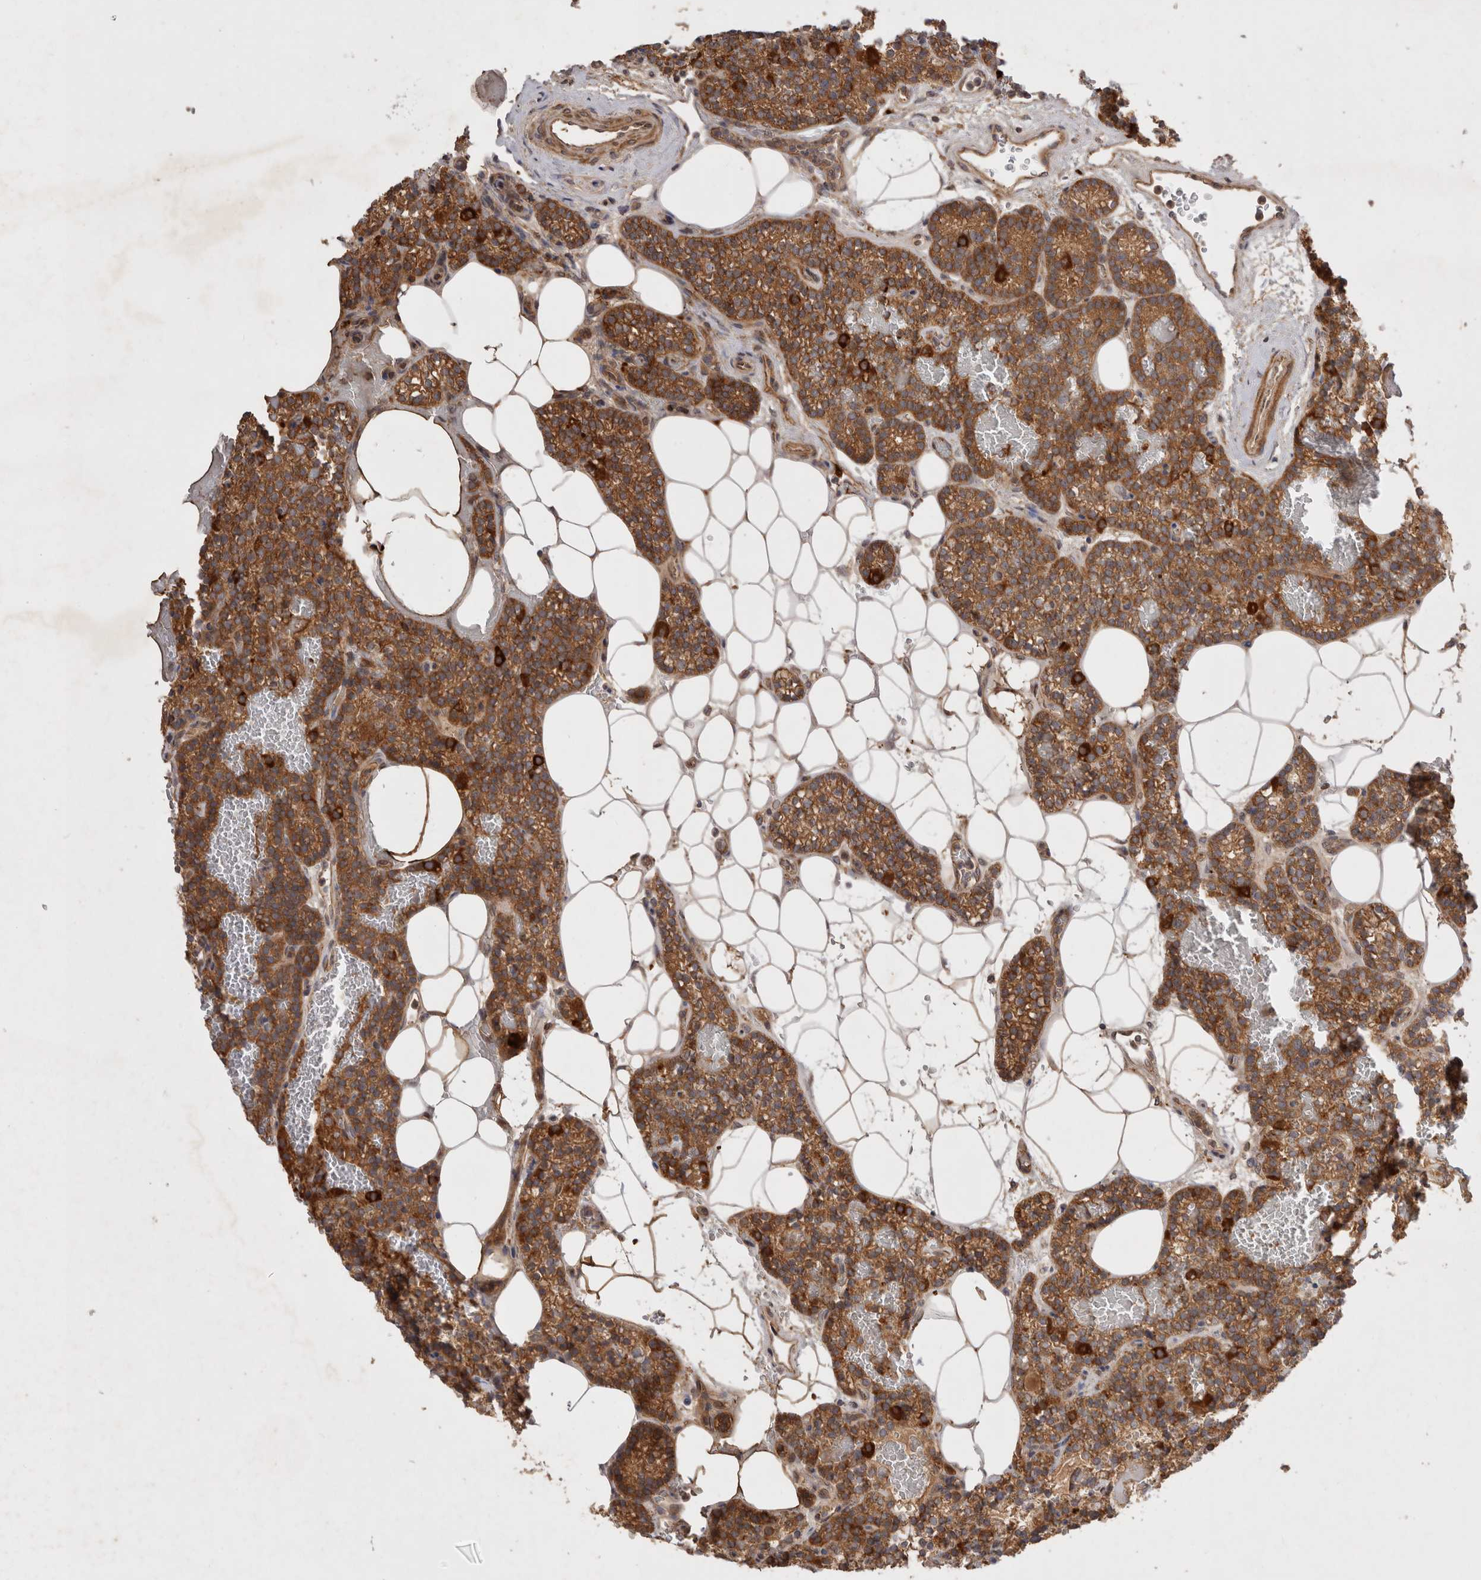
{"staining": {"intensity": "strong", "quantity": ">75%", "location": "cytoplasmic/membranous"}, "tissue": "parathyroid gland", "cell_type": "Glandular cells", "image_type": "normal", "snomed": [{"axis": "morphology", "description": "Normal tissue, NOS"}, {"axis": "topography", "description": "Parathyroid gland"}], "caption": "Protein expression analysis of benign parathyroid gland reveals strong cytoplasmic/membranous positivity in about >75% of glandular cells.", "gene": "PPP1R42", "patient": {"sex": "male", "age": 58}}